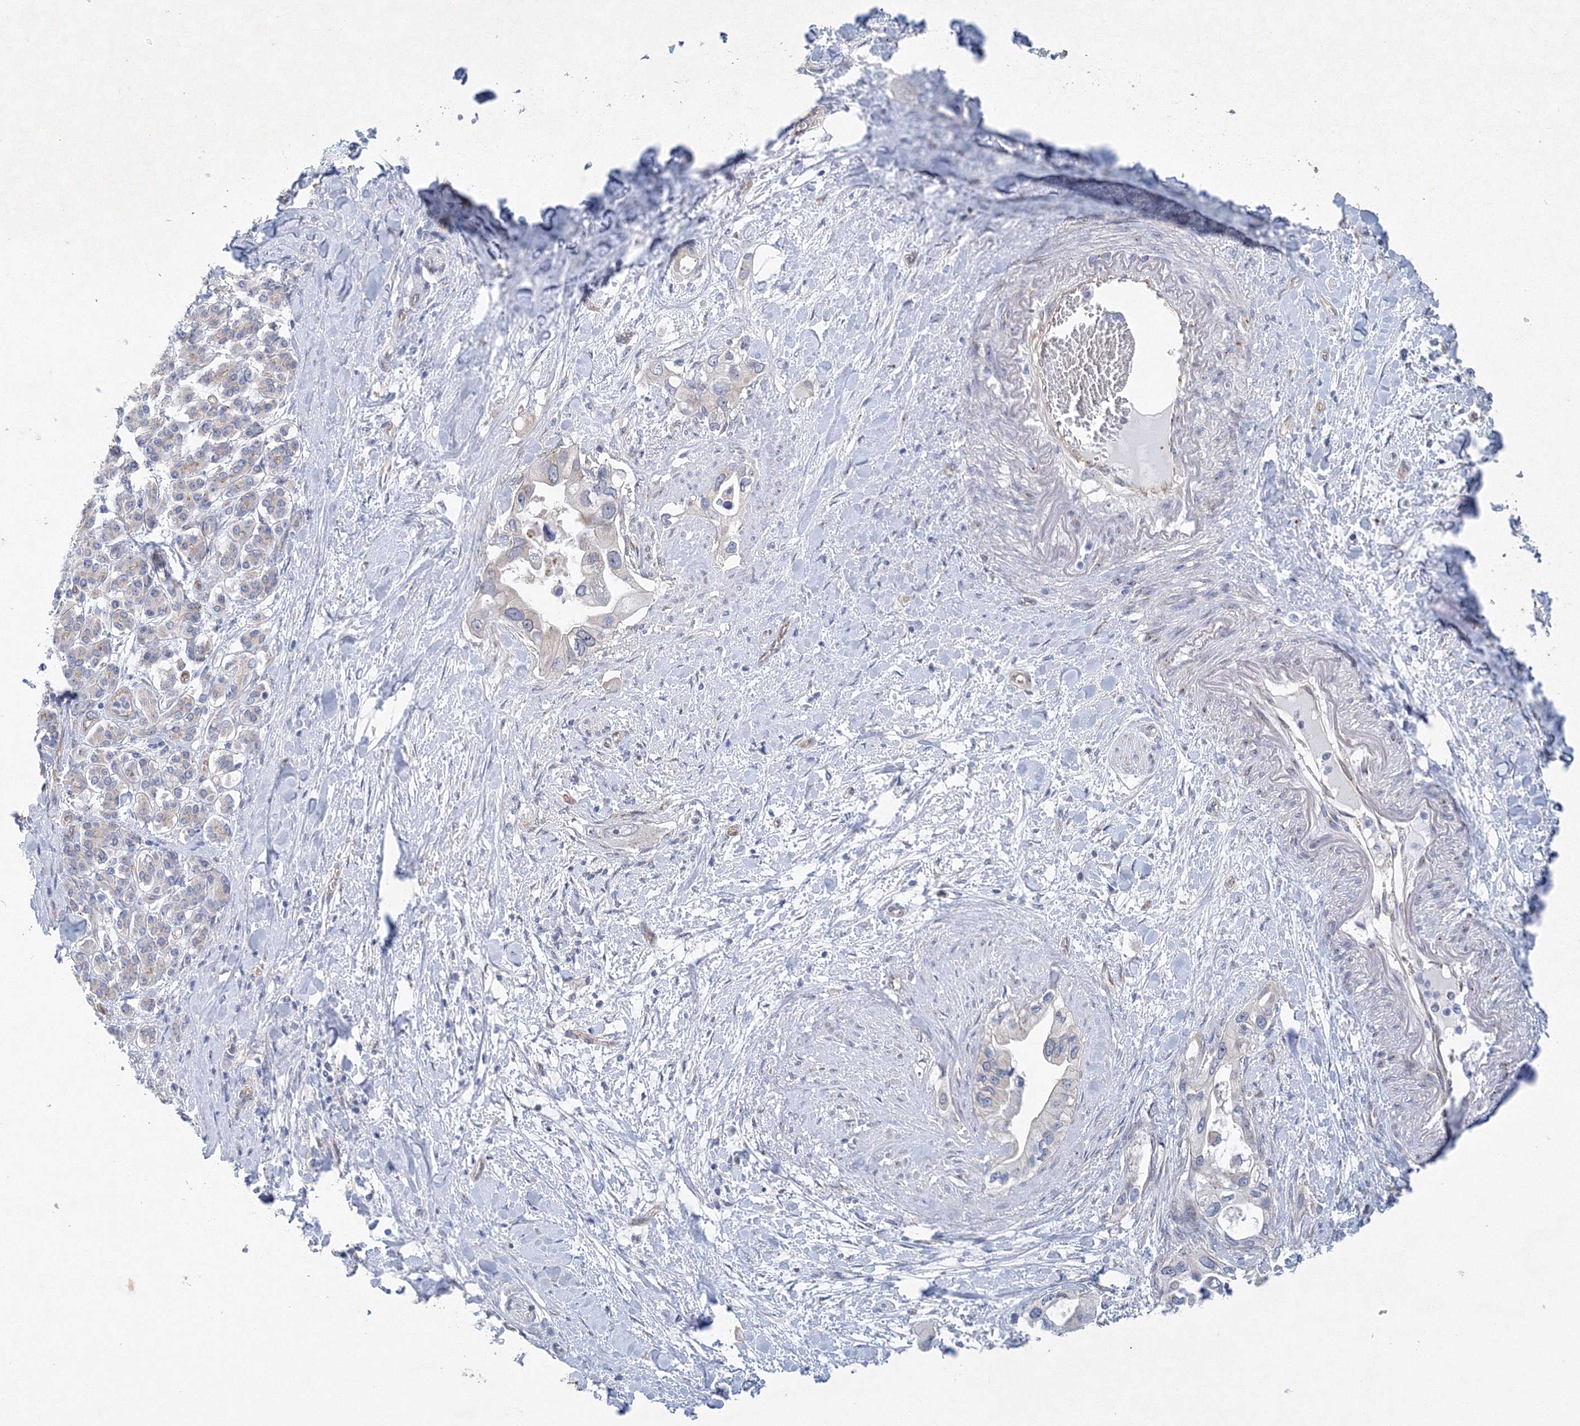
{"staining": {"intensity": "negative", "quantity": "none", "location": "none"}, "tissue": "pancreatic cancer", "cell_type": "Tumor cells", "image_type": "cancer", "snomed": [{"axis": "morphology", "description": "Inflammation, NOS"}, {"axis": "morphology", "description": "Adenocarcinoma, NOS"}, {"axis": "topography", "description": "Pancreas"}], "caption": "The IHC image has no significant expression in tumor cells of pancreatic cancer (adenocarcinoma) tissue. Nuclei are stained in blue.", "gene": "TANC1", "patient": {"sex": "female", "age": 56}}